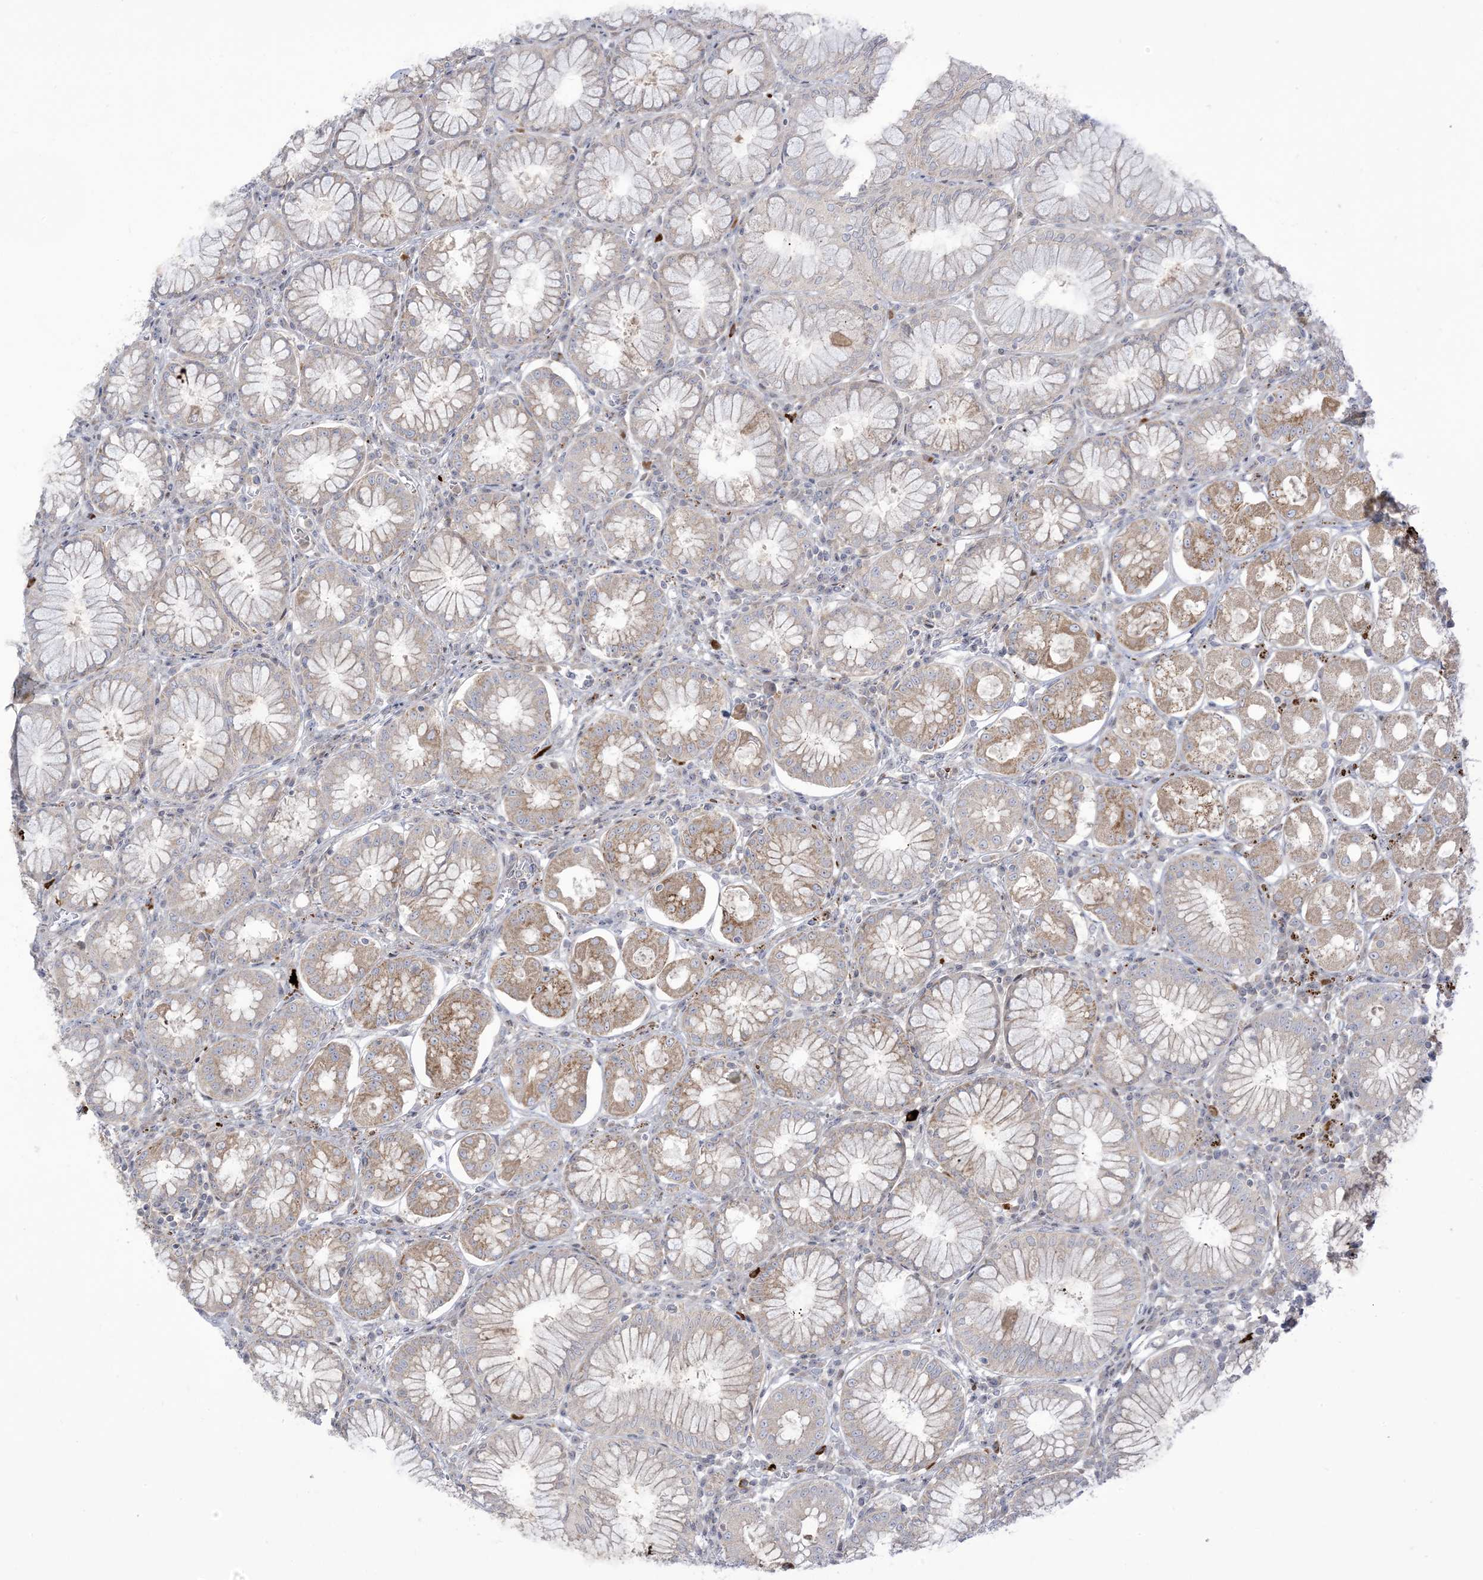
{"staining": {"intensity": "moderate", "quantity": "<25%", "location": "cytoplasmic/membranous"}, "tissue": "stomach", "cell_type": "Glandular cells", "image_type": "normal", "snomed": [{"axis": "morphology", "description": "Normal tissue, NOS"}, {"axis": "topography", "description": "Stomach, lower"}], "caption": "A histopathology image of stomach stained for a protein reveals moderate cytoplasmic/membranous brown staining in glandular cells.", "gene": "AFTPH", "patient": {"sex": "female", "age": 56}}